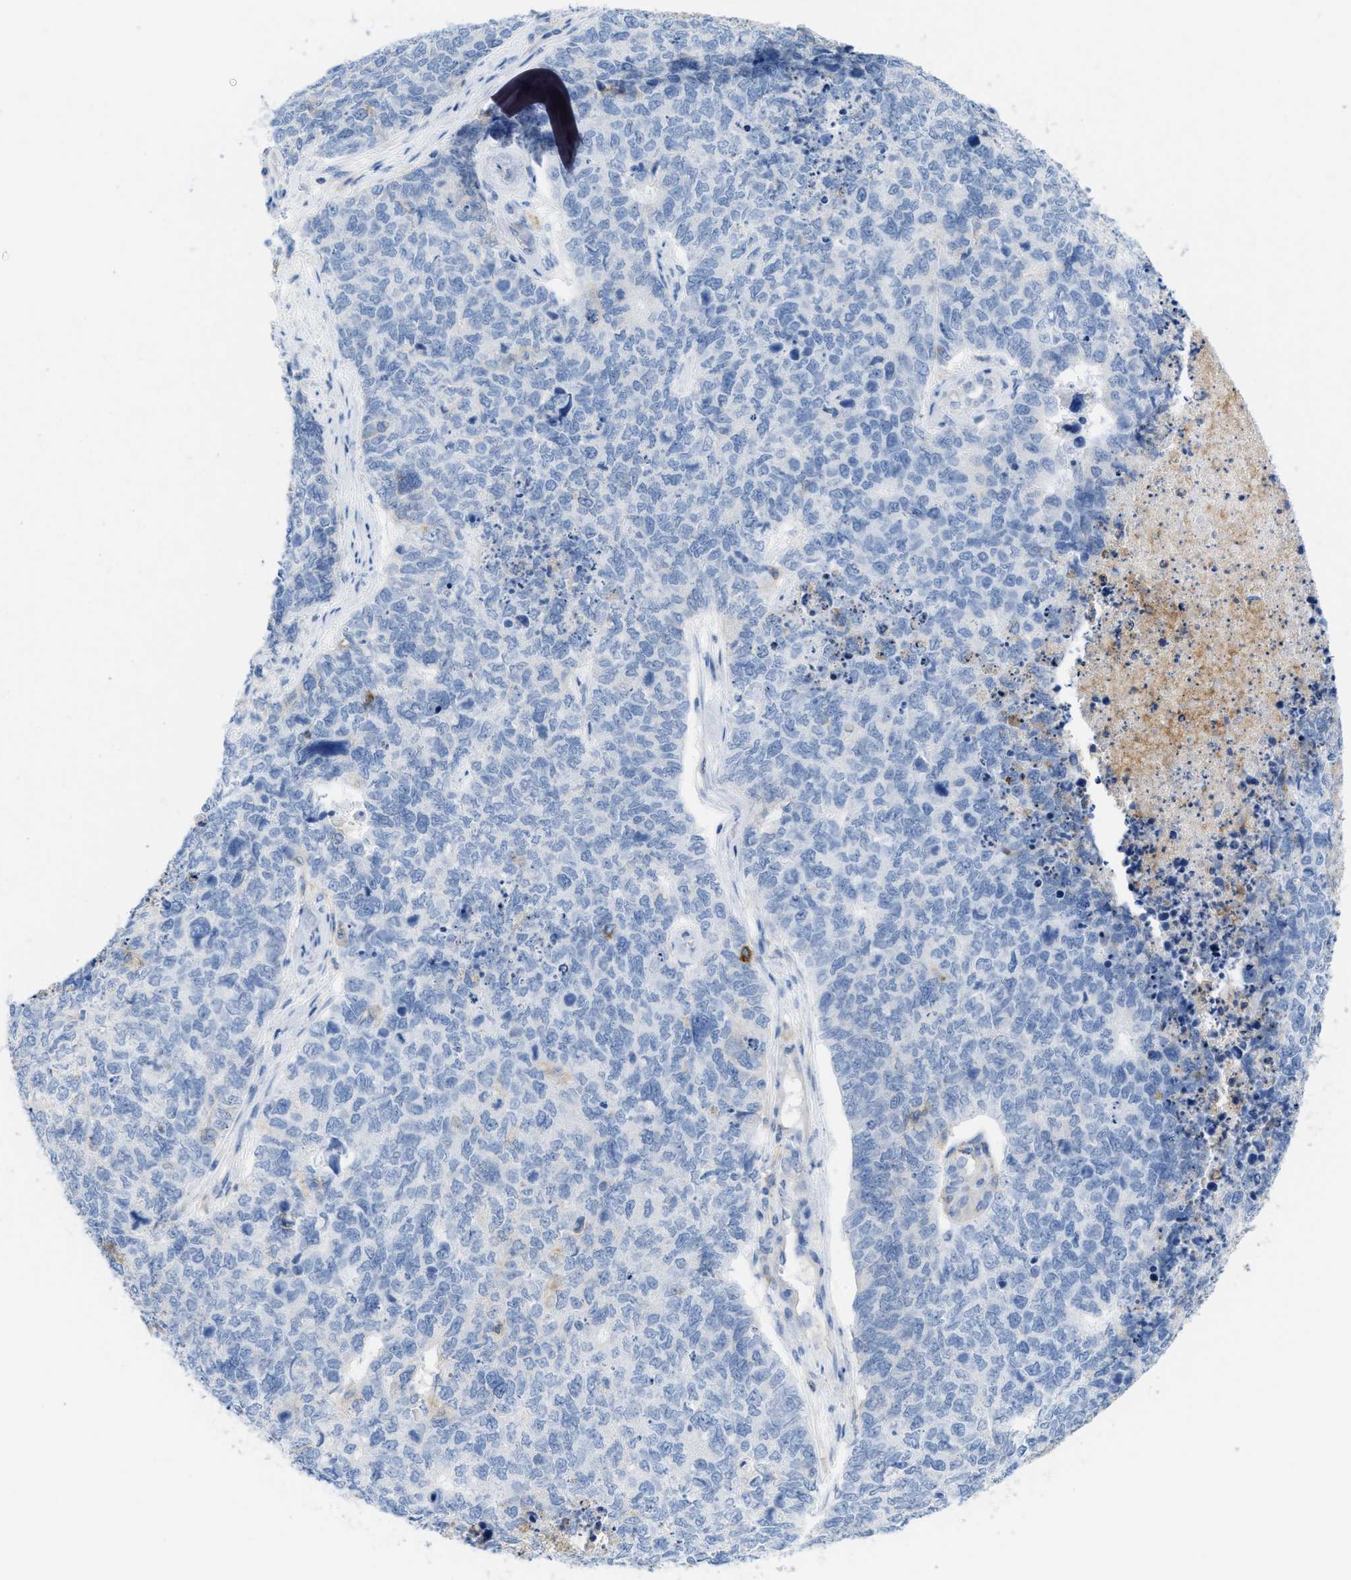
{"staining": {"intensity": "negative", "quantity": "none", "location": "none"}, "tissue": "cervical cancer", "cell_type": "Tumor cells", "image_type": "cancer", "snomed": [{"axis": "morphology", "description": "Squamous cell carcinoma, NOS"}, {"axis": "topography", "description": "Cervix"}], "caption": "Photomicrograph shows no protein positivity in tumor cells of cervical cancer (squamous cell carcinoma) tissue.", "gene": "SLC3A2", "patient": {"sex": "female", "age": 63}}